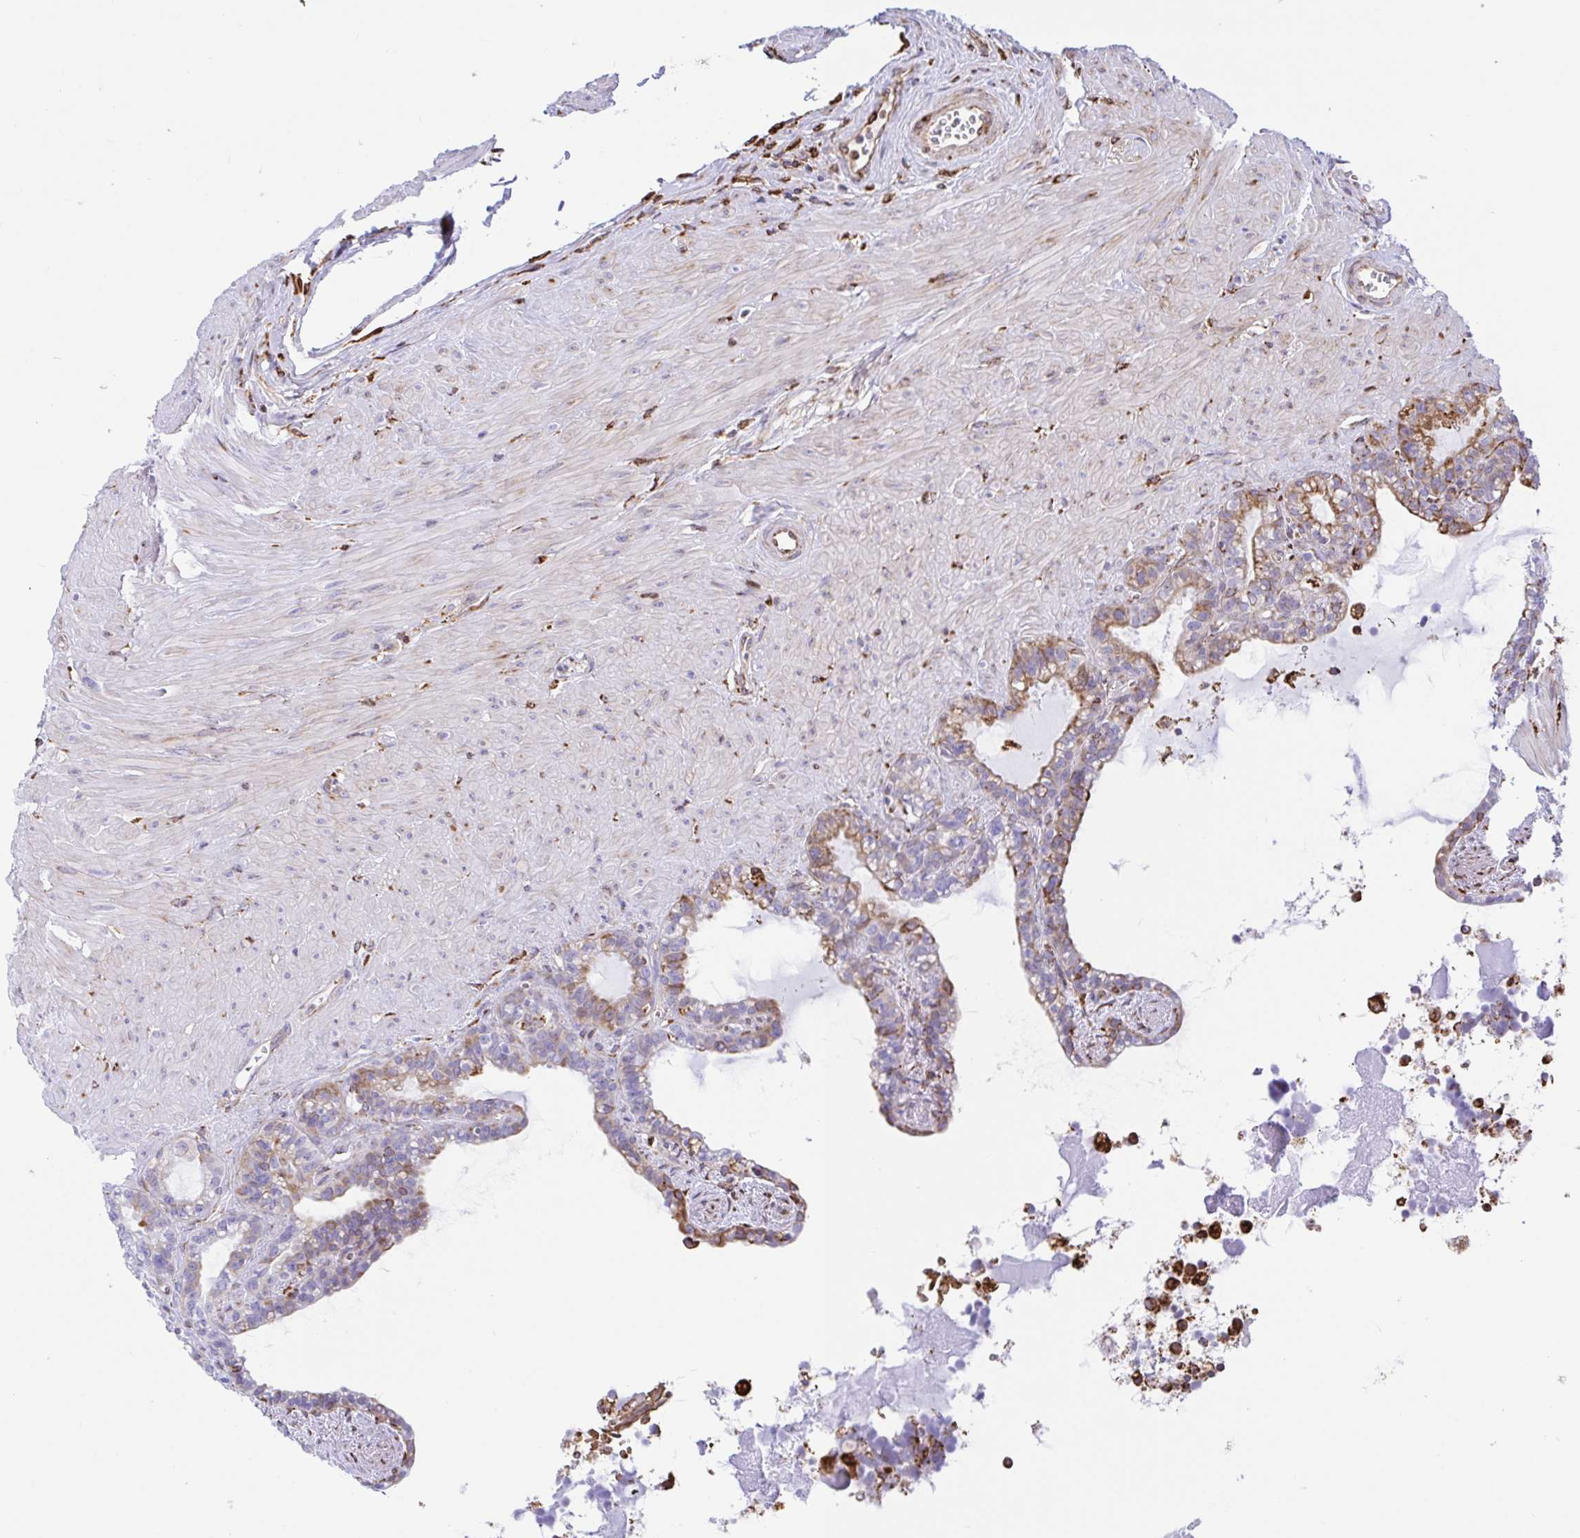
{"staining": {"intensity": "moderate", "quantity": "<25%", "location": "cytoplasmic/membranous"}, "tissue": "seminal vesicle", "cell_type": "Glandular cells", "image_type": "normal", "snomed": [{"axis": "morphology", "description": "Normal tissue, NOS"}, {"axis": "topography", "description": "Seminal veicle"}], "caption": "Protein expression analysis of normal seminal vesicle shows moderate cytoplasmic/membranous expression in about <25% of glandular cells. (Stains: DAB in brown, nuclei in blue, Microscopy: brightfield microscopy at high magnification).", "gene": "CLGN", "patient": {"sex": "male", "age": 76}}